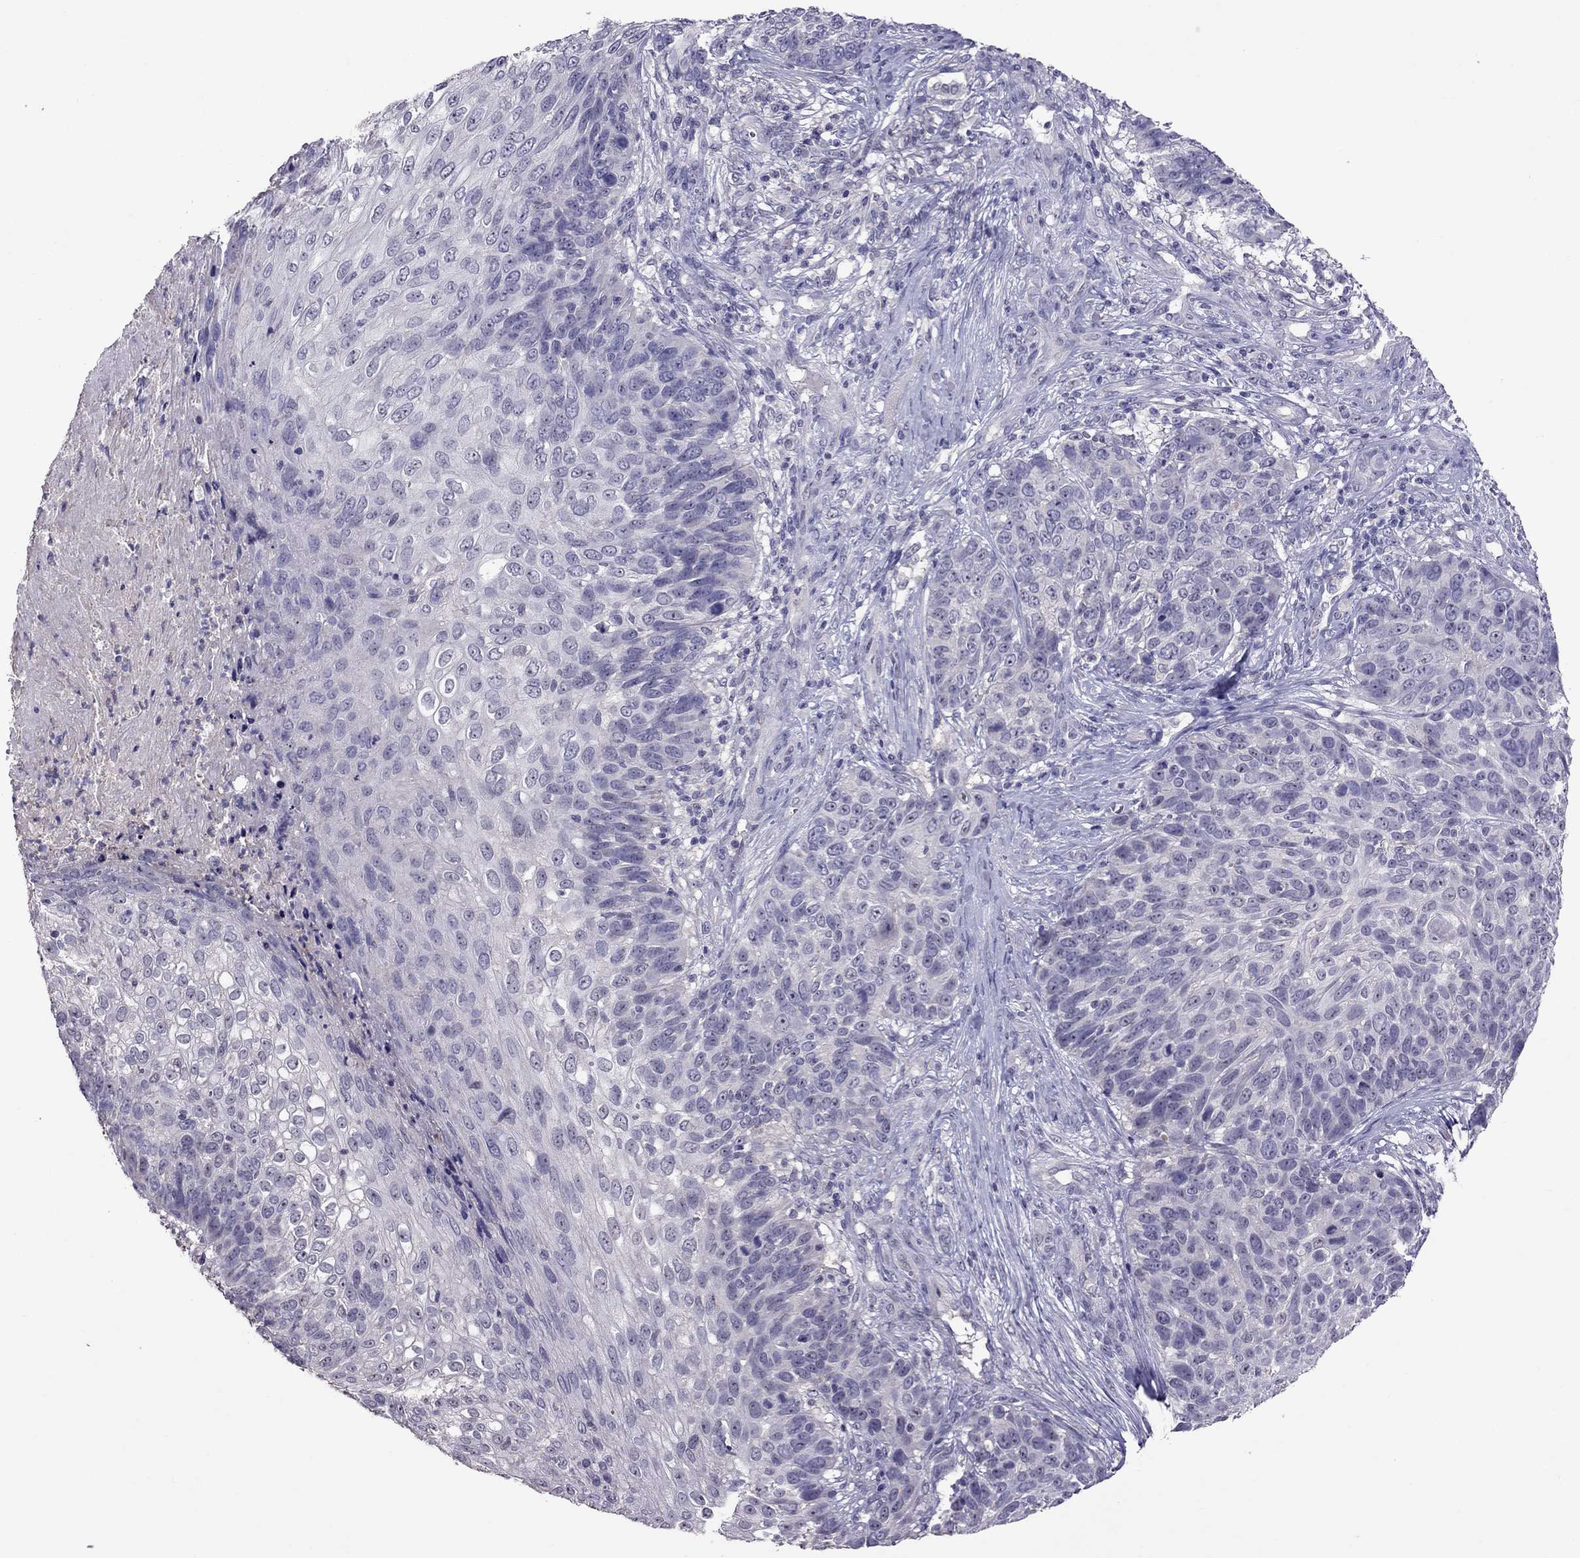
{"staining": {"intensity": "negative", "quantity": "none", "location": "none"}, "tissue": "skin cancer", "cell_type": "Tumor cells", "image_type": "cancer", "snomed": [{"axis": "morphology", "description": "Squamous cell carcinoma, NOS"}, {"axis": "topography", "description": "Skin"}], "caption": "DAB immunohistochemical staining of squamous cell carcinoma (skin) demonstrates no significant staining in tumor cells.", "gene": "LRRC46", "patient": {"sex": "male", "age": 92}}